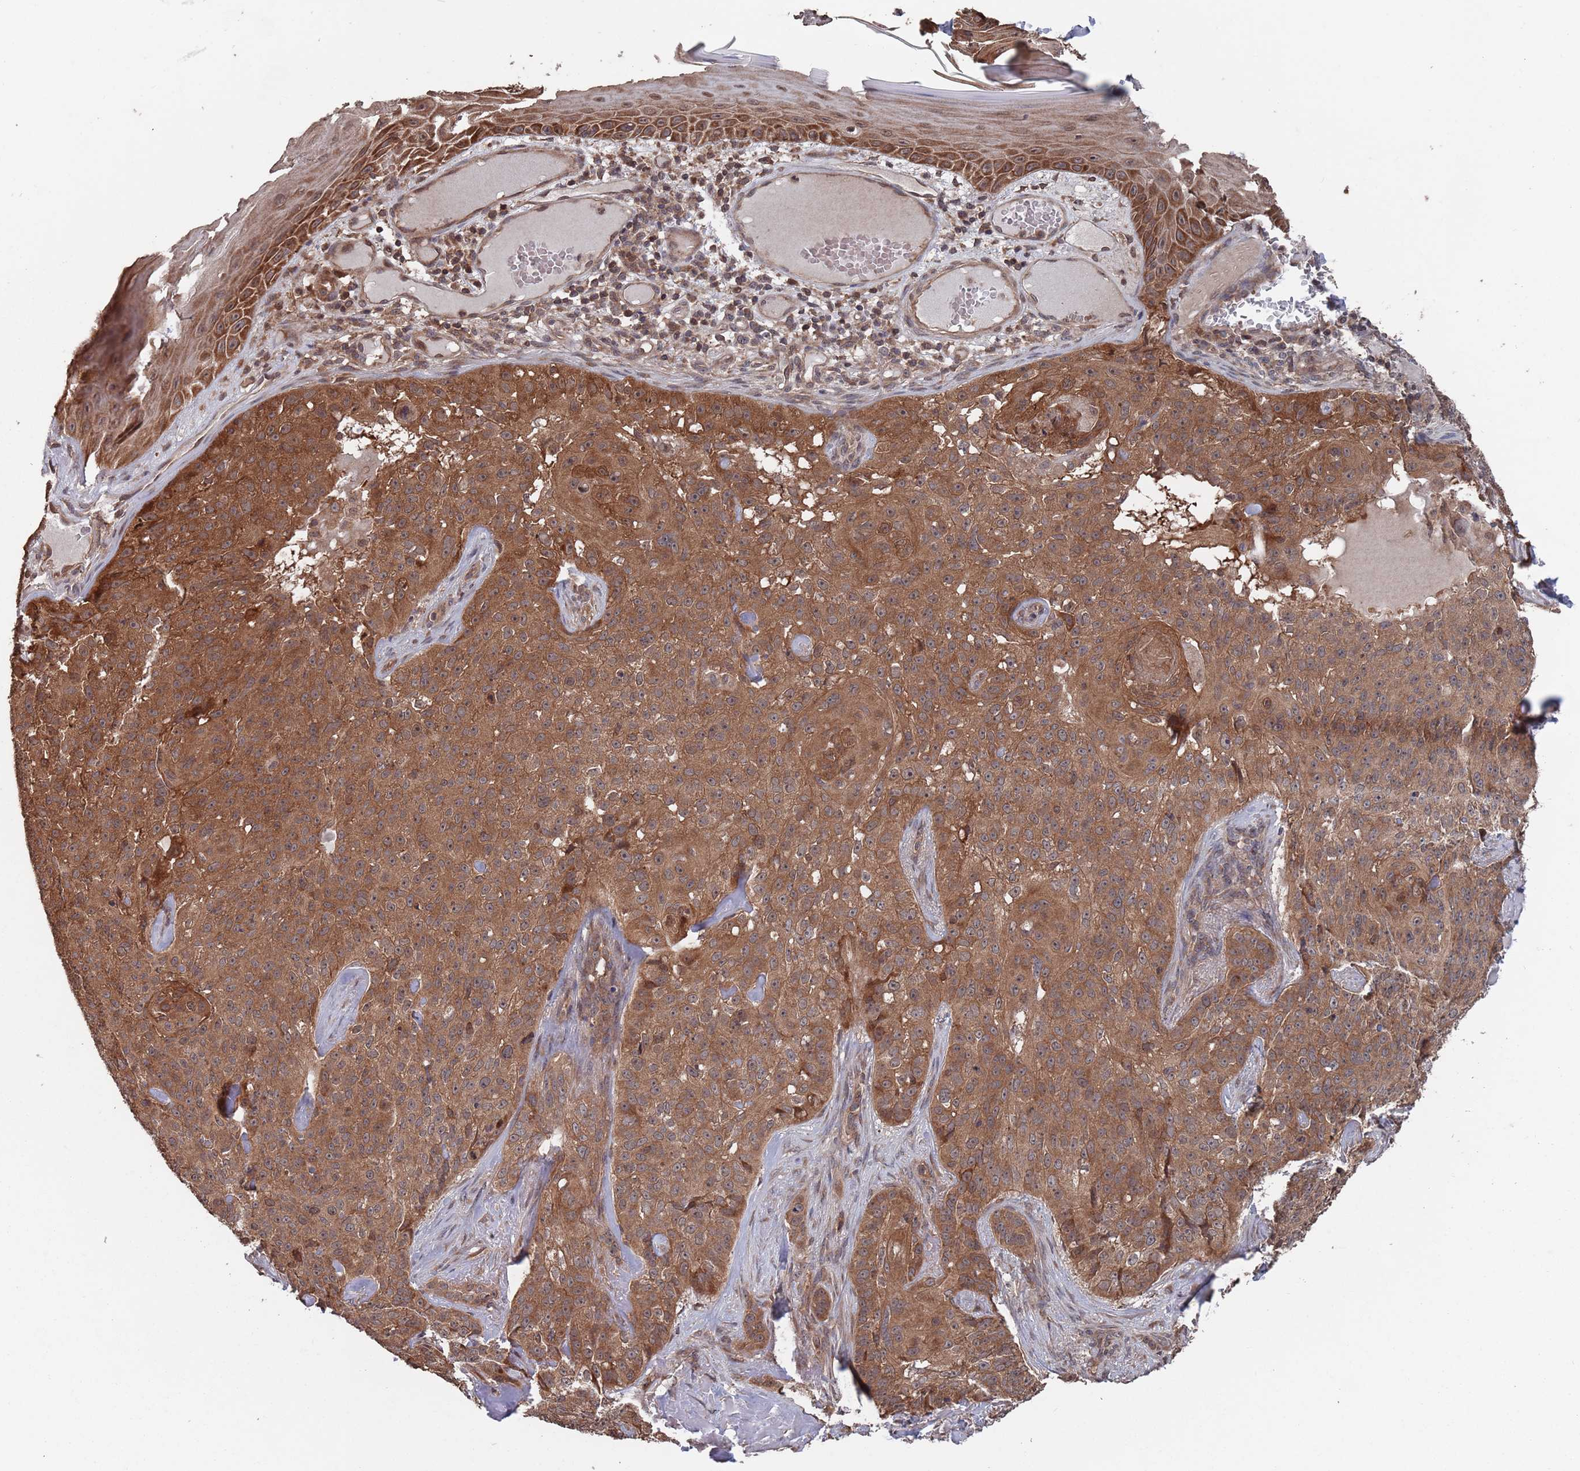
{"staining": {"intensity": "strong", "quantity": ">75%", "location": "cytoplasmic/membranous,nuclear"}, "tissue": "skin cancer", "cell_type": "Tumor cells", "image_type": "cancer", "snomed": [{"axis": "morphology", "description": "Basal cell carcinoma"}, {"axis": "topography", "description": "Skin"}], "caption": "Skin cancer (basal cell carcinoma) stained for a protein shows strong cytoplasmic/membranous and nuclear positivity in tumor cells. Ihc stains the protein in brown and the nuclei are stained blue.", "gene": "UNC45A", "patient": {"sex": "female", "age": 92}}